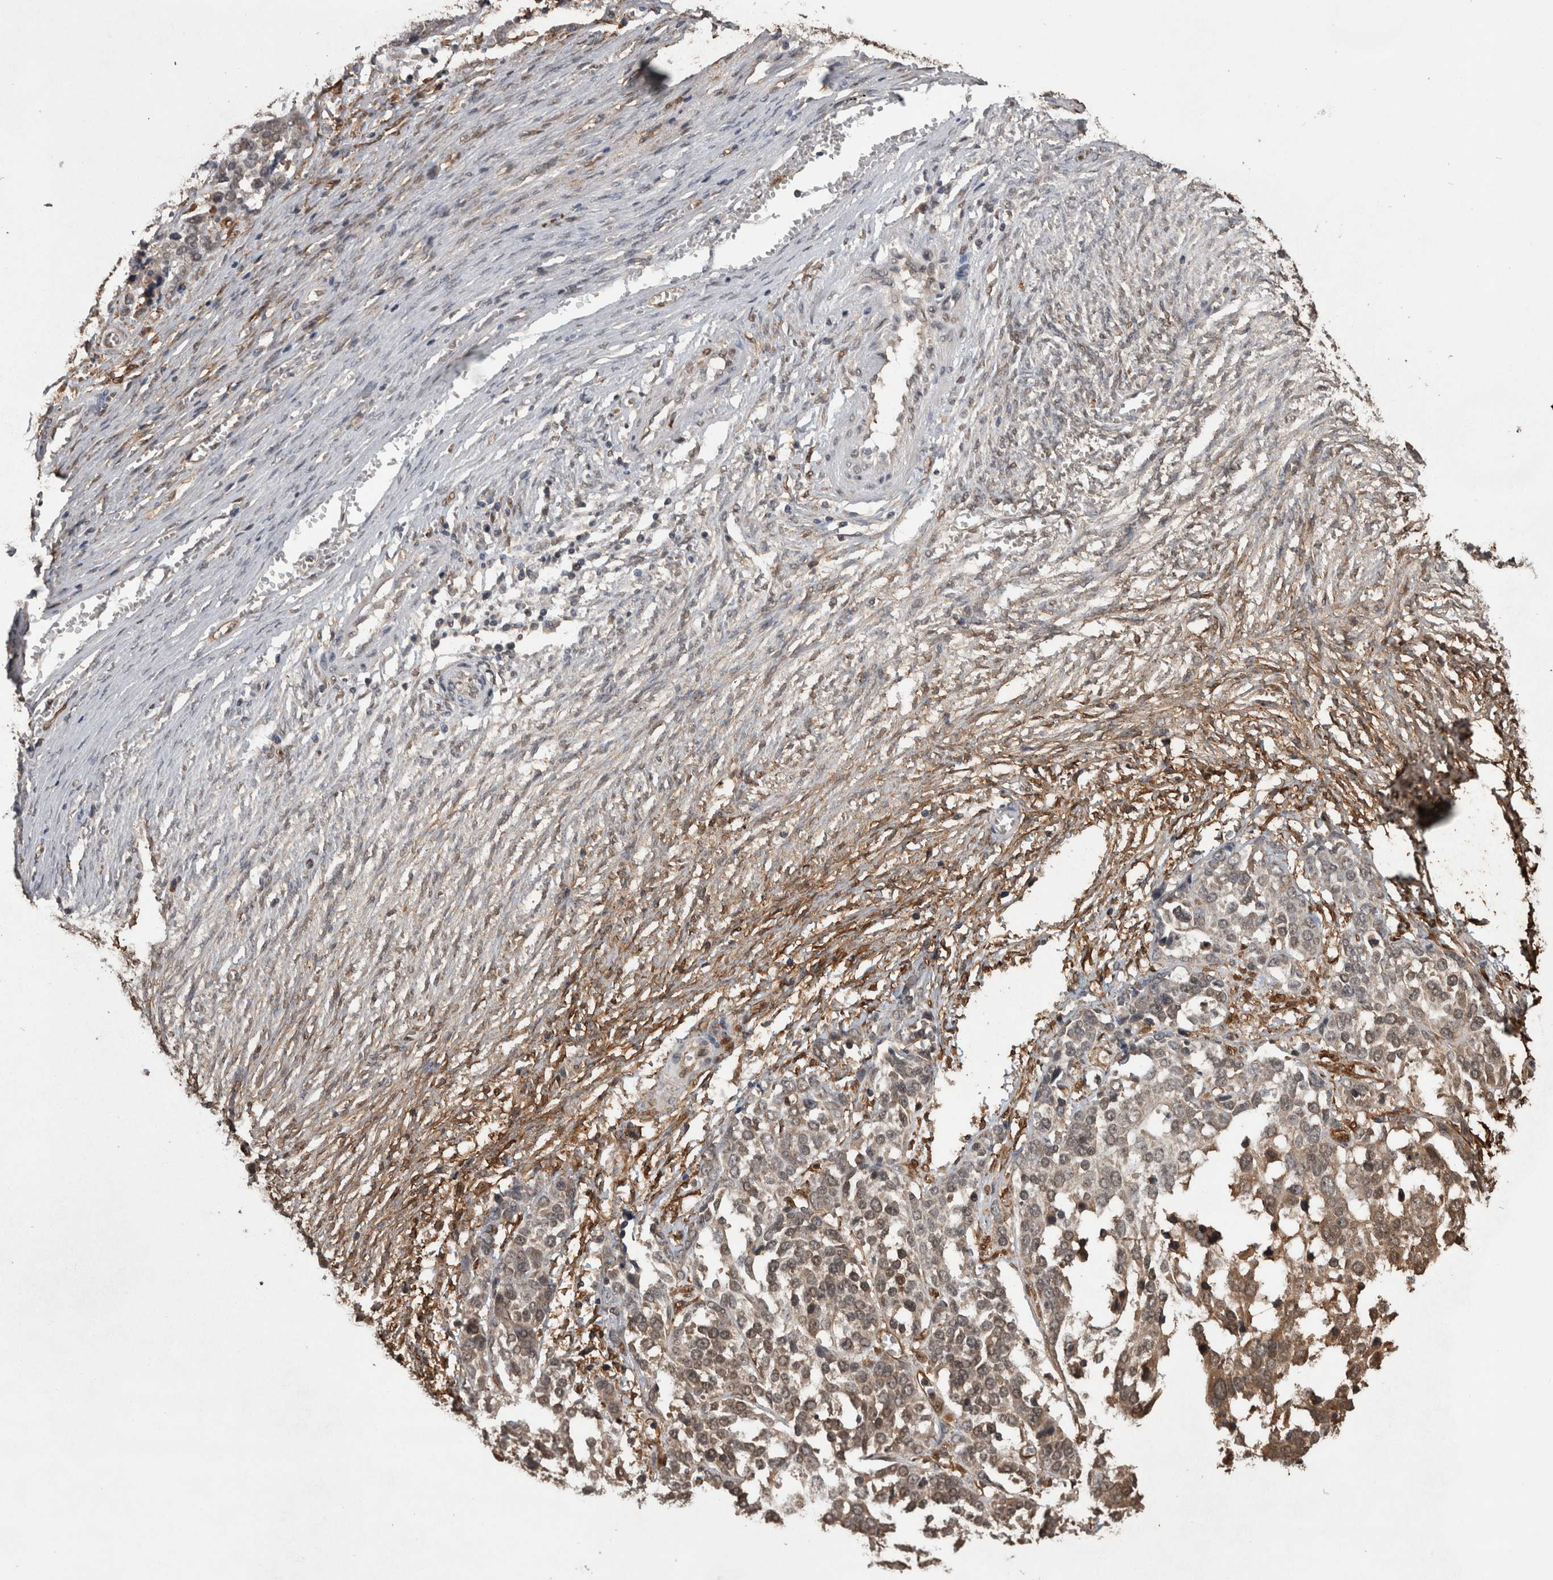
{"staining": {"intensity": "weak", "quantity": ">75%", "location": "nuclear"}, "tissue": "ovarian cancer", "cell_type": "Tumor cells", "image_type": "cancer", "snomed": [{"axis": "morphology", "description": "Cystadenocarcinoma, serous, NOS"}, {"axis": "topography", "description": "Ovary"}], "caption": "High-magnification brightfield microscopy of ovarian cancer stained with DAB (3,3'-diaminobenzidine) (brown) and counterstained with hematoxylin (blue). tumor cells exhibit weak nuclear expression is appreciated in about>75% of cells.", "gene": "LXN", "patient": {"sex": "female", "age": 44}}